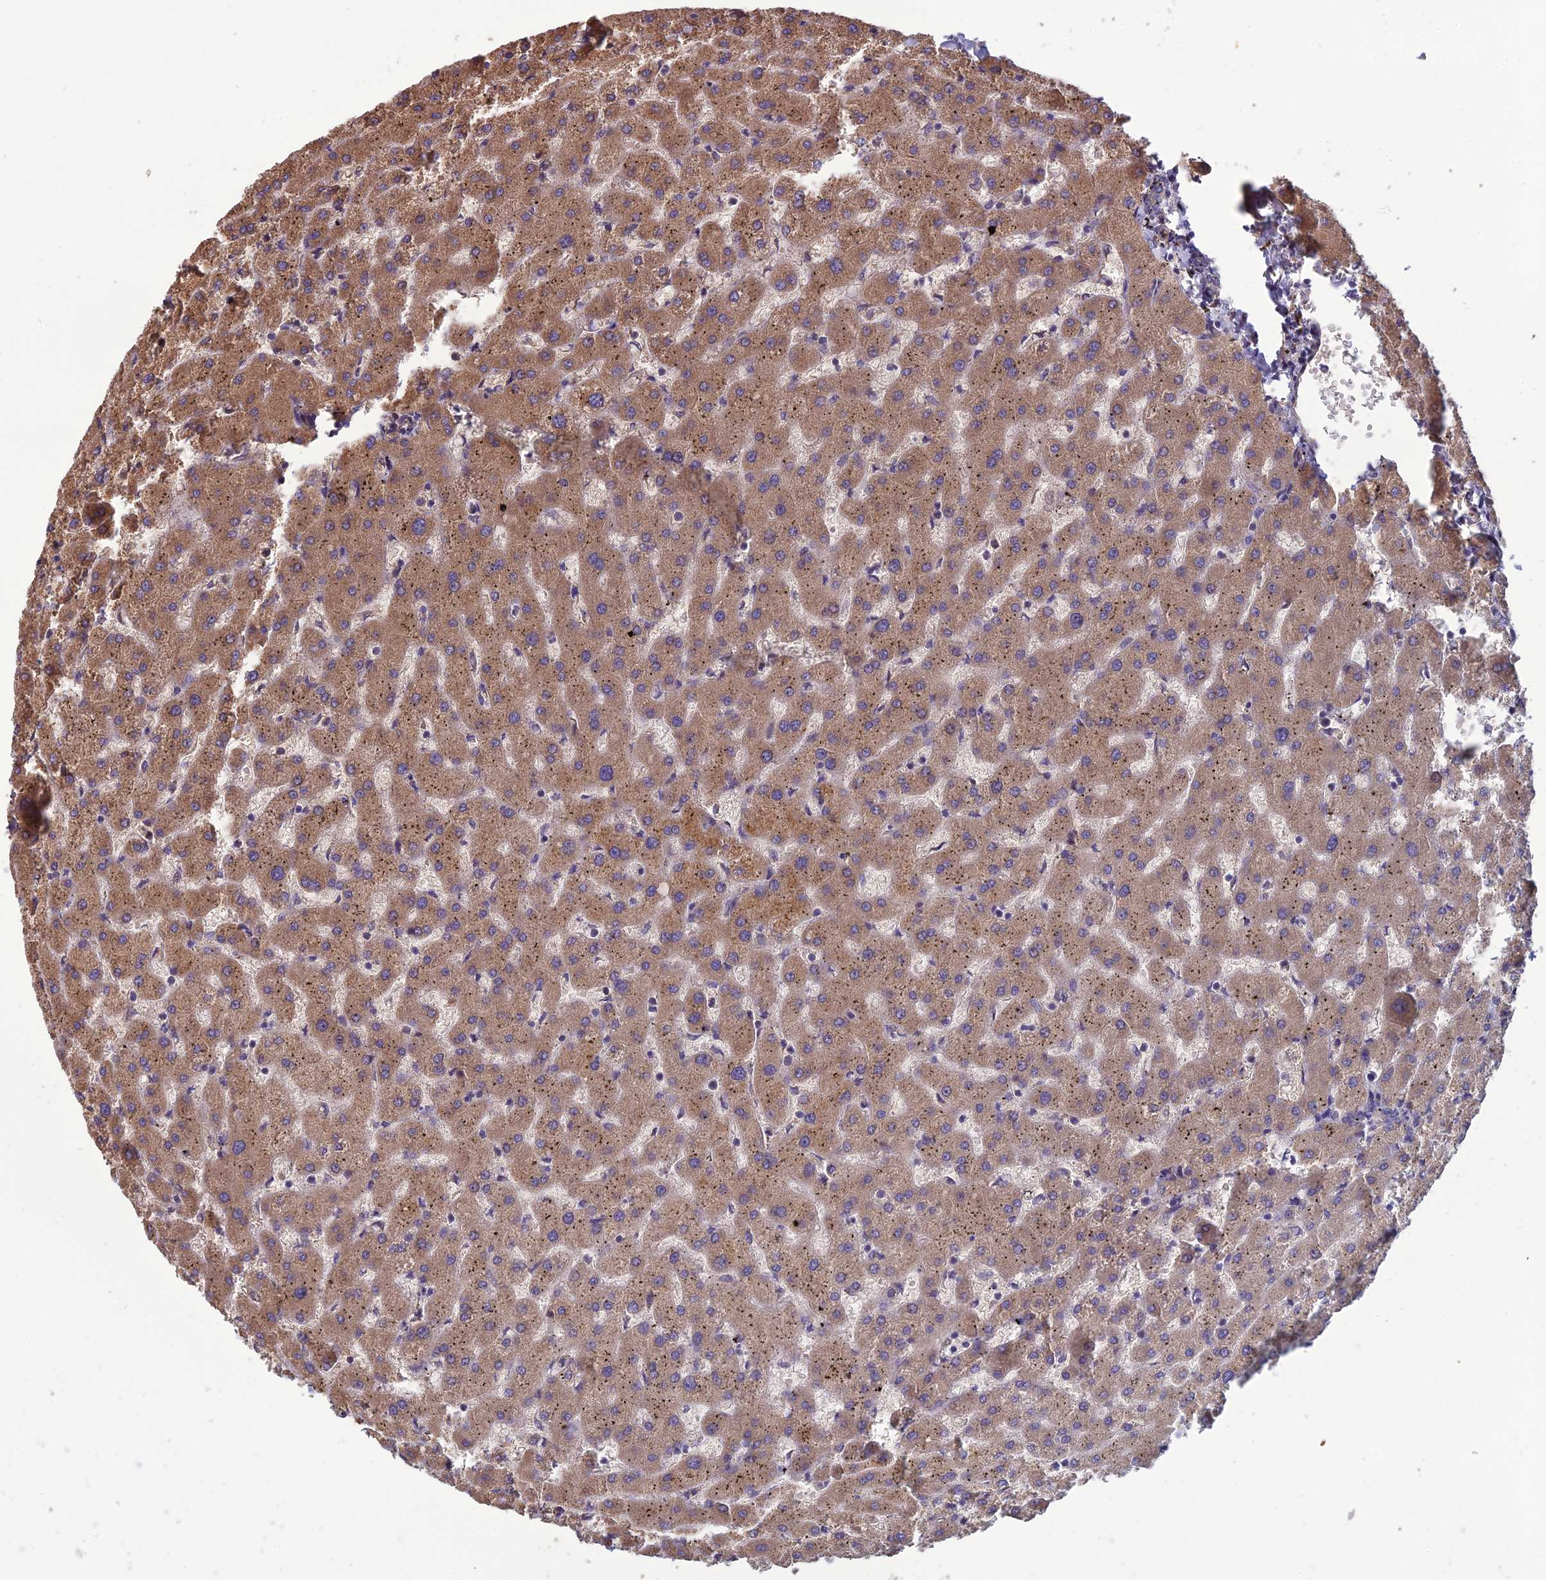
{"staining": {"intensity": "weak", "quantity": ">75%", "location": "cytoplasmic/membranous"}, "tissue": "liver", "cell_type": "Cholangiocytes", "image_type": "normal", "snomed": [{"axis": "morphology", "description": "Normal tissue, NOS"}, {"axis": "topography", "description": "Liver"}], "caption": "Protein expression analysis of benign liver exhibits weak cytoplasmic/membranous positivity in about >75% of cholangiocytes.", "gene": "WDR24", "patient": {"sex": "female", "age": 63}}